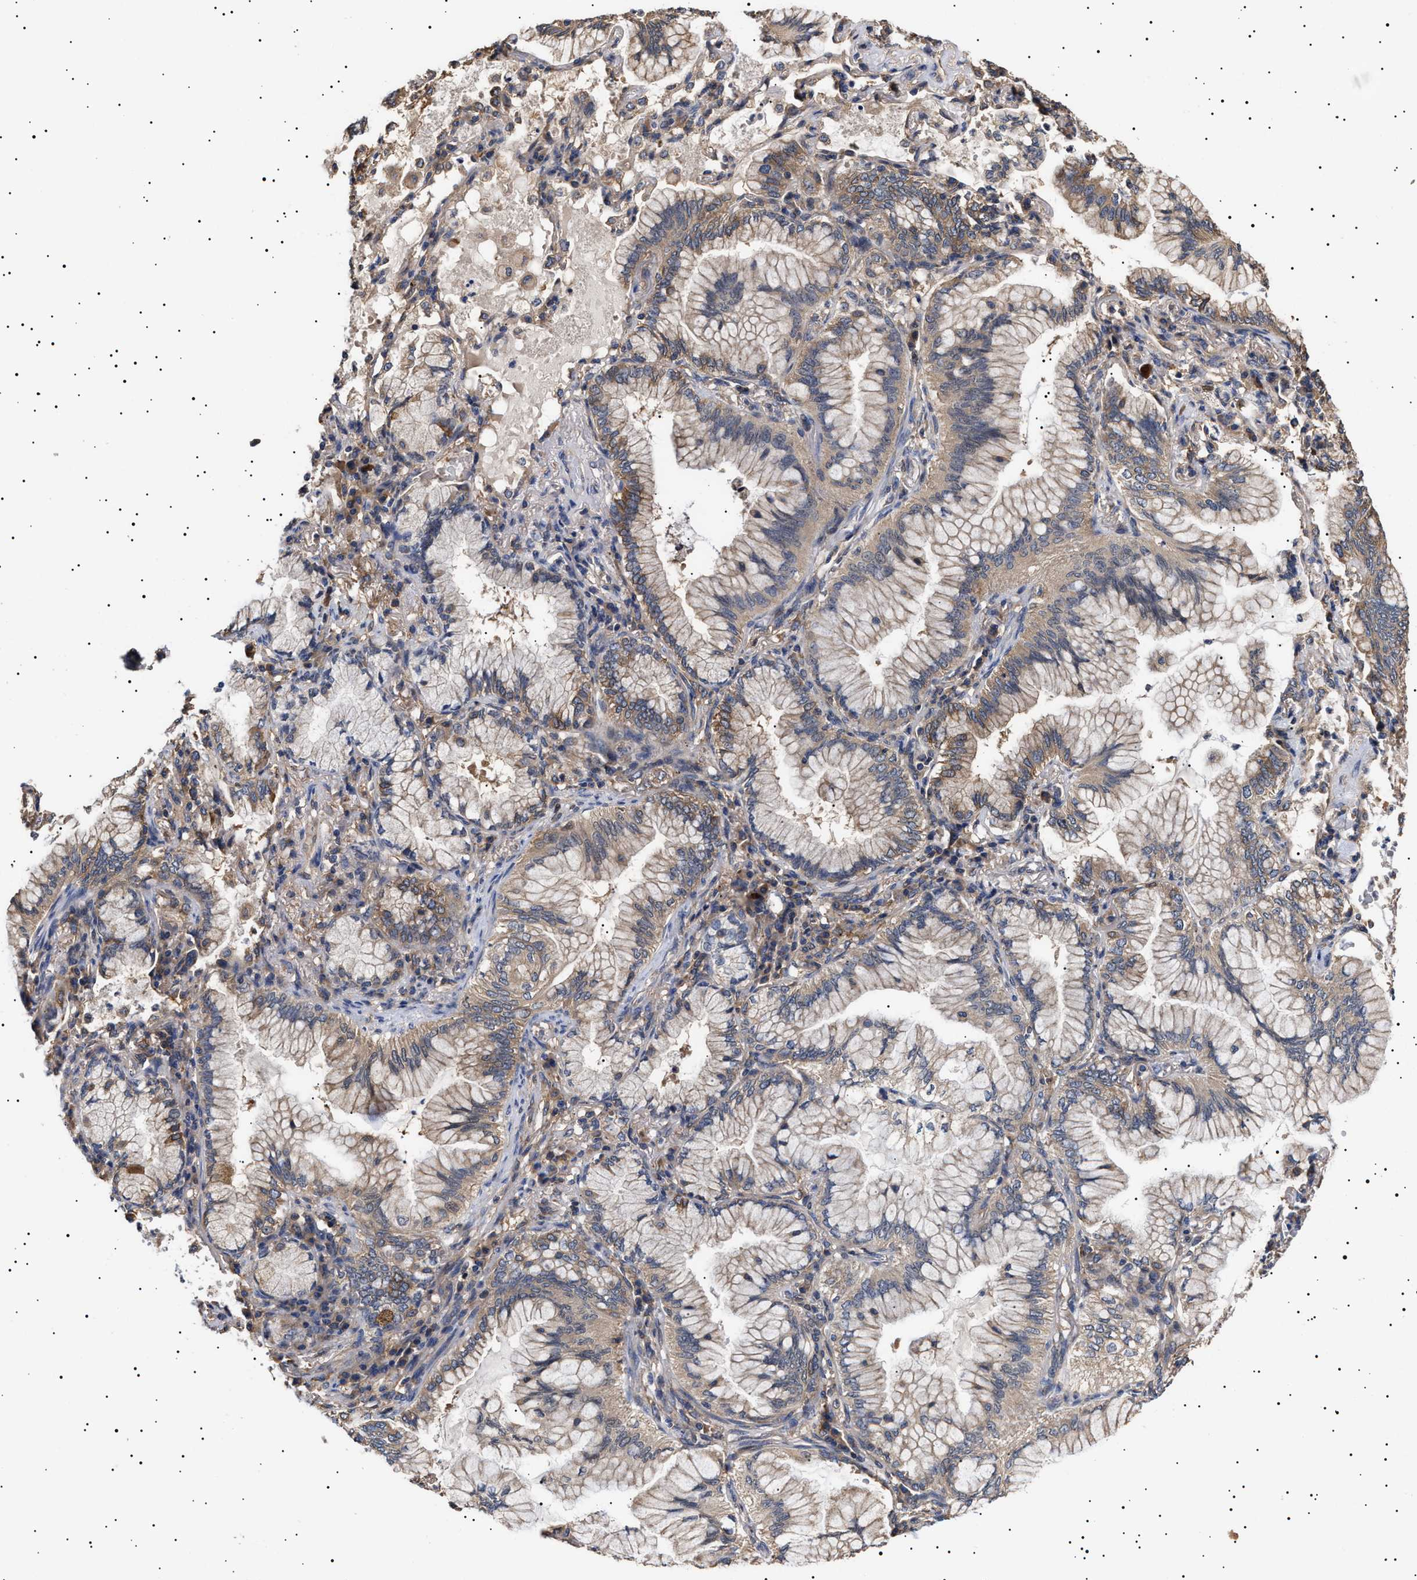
{"staining": {"intensity": "moderate", "quantity": "25%-75%", "location": "cytoplasmic/membranous"}, "tissue": "lung cancer", "cell_type": "Tumor cells", "image_type": "cancer", "snomed": [{"axis": "morphology", "description": "Adenocarcinoma, NOS"}, {"axis": "topography", "description": "Lung"}], "caption": "Approximately 25%-75% of tumor cells in human lung cancer demonstrate moderate cytoplasmic/membranous protein staining as visualized by brown immunohistochemical staining.", "gene": "KRBA1", "patient": {"sex": "female", "age": 70}}